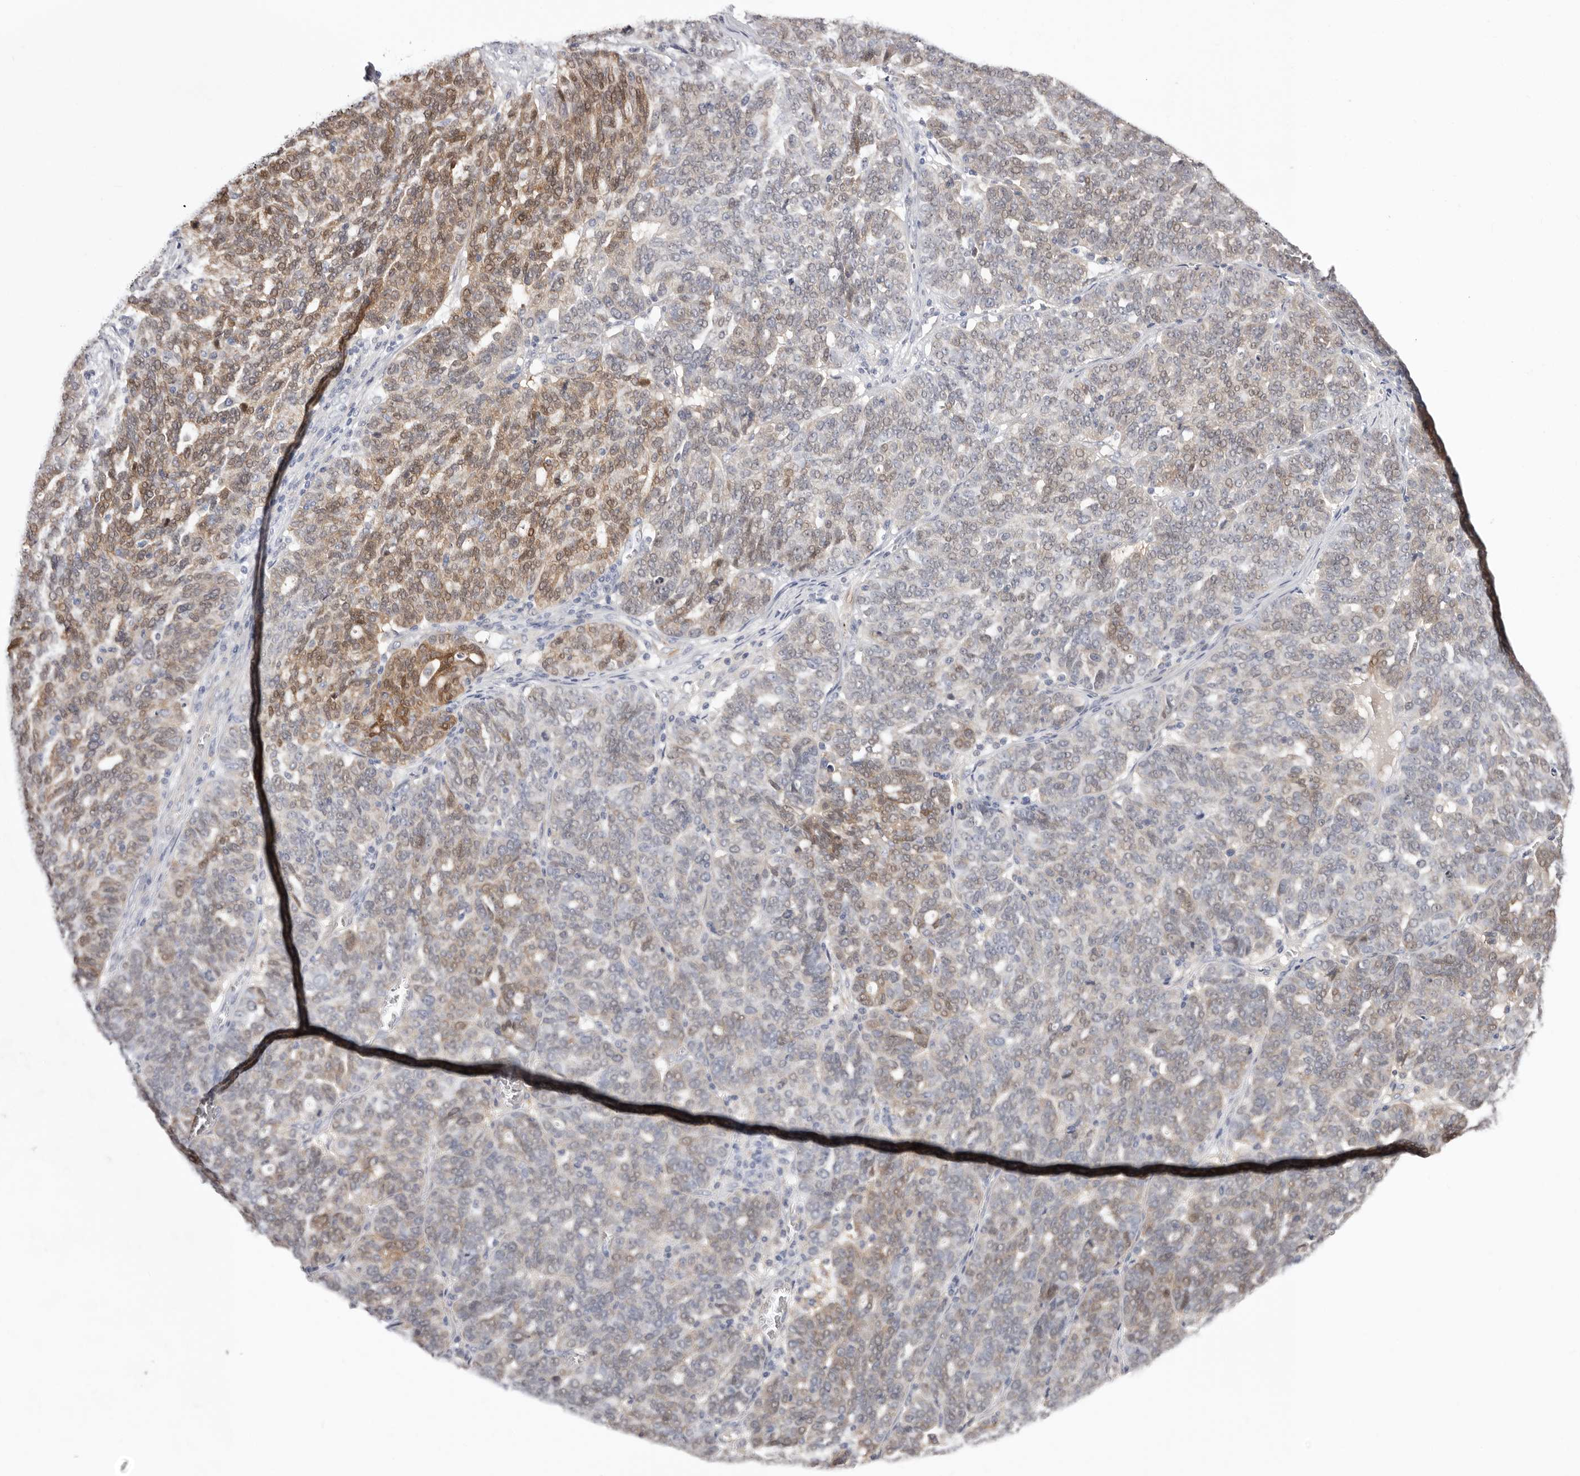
{"staining": {"intensity": "moderate", "quantity": "25%-75%", "location": "cytoplasmic/membranous,nuclear"}, "tissue": "ovarian cancer", "cell_type": "Tumor cells", "image_type": "cancer", "snomed": [{"axis": "morphology", "description": "Cystadenocarcinoma, serous, NOS"}, {"axis": "topography", "description": "Ovary"}], "caption": "Tumor cells display moderate cytoplasmic/membranous and nuclear expression in approximately 25%-75% of cells in ovarian cancer (serous cystadenocarcinoma).", "gene": "PKDCC", "patient": {"sex": "female", "age": 59}}